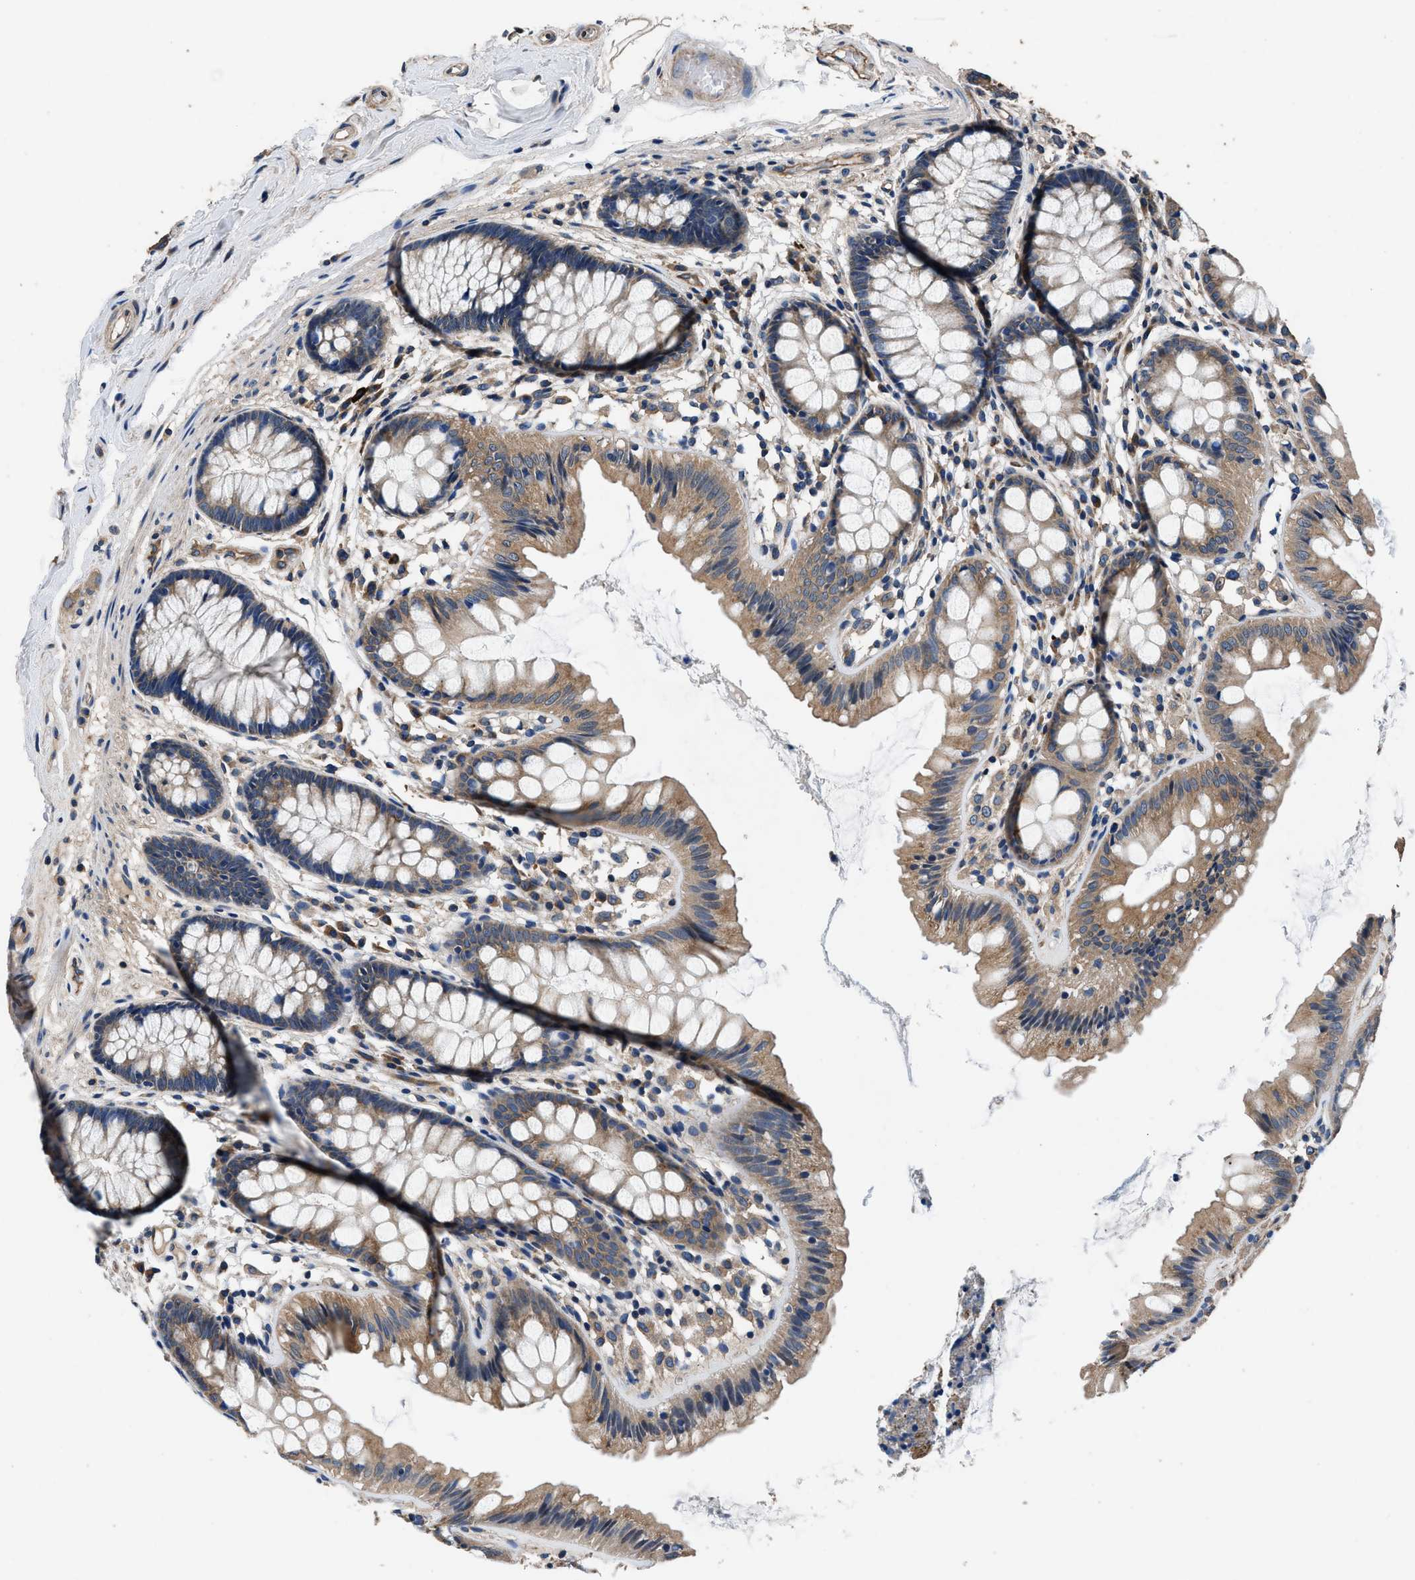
{"staining": {"intensity": "weak", "quantity": ">75%", "location": "cytoplasmic/membranous"}, "tissue": "colon", "cell_type": "Endothelial cells", "image_type": "normal", "snomed": [{"axis": "morphology", "description": "Normal tissue, NOS"}, {"axis": "topography", "description": "Colon"}], "caption": "Immunohistochemistry photomicrograph of normal colon stained for a protein (brown), which exhibits low levels of weak cytoplasmic/membranous positivity in approximately >75% of endothelial cells.", "gene": "DHRS7B", "patient": {"sex": "female", "age": 56}}